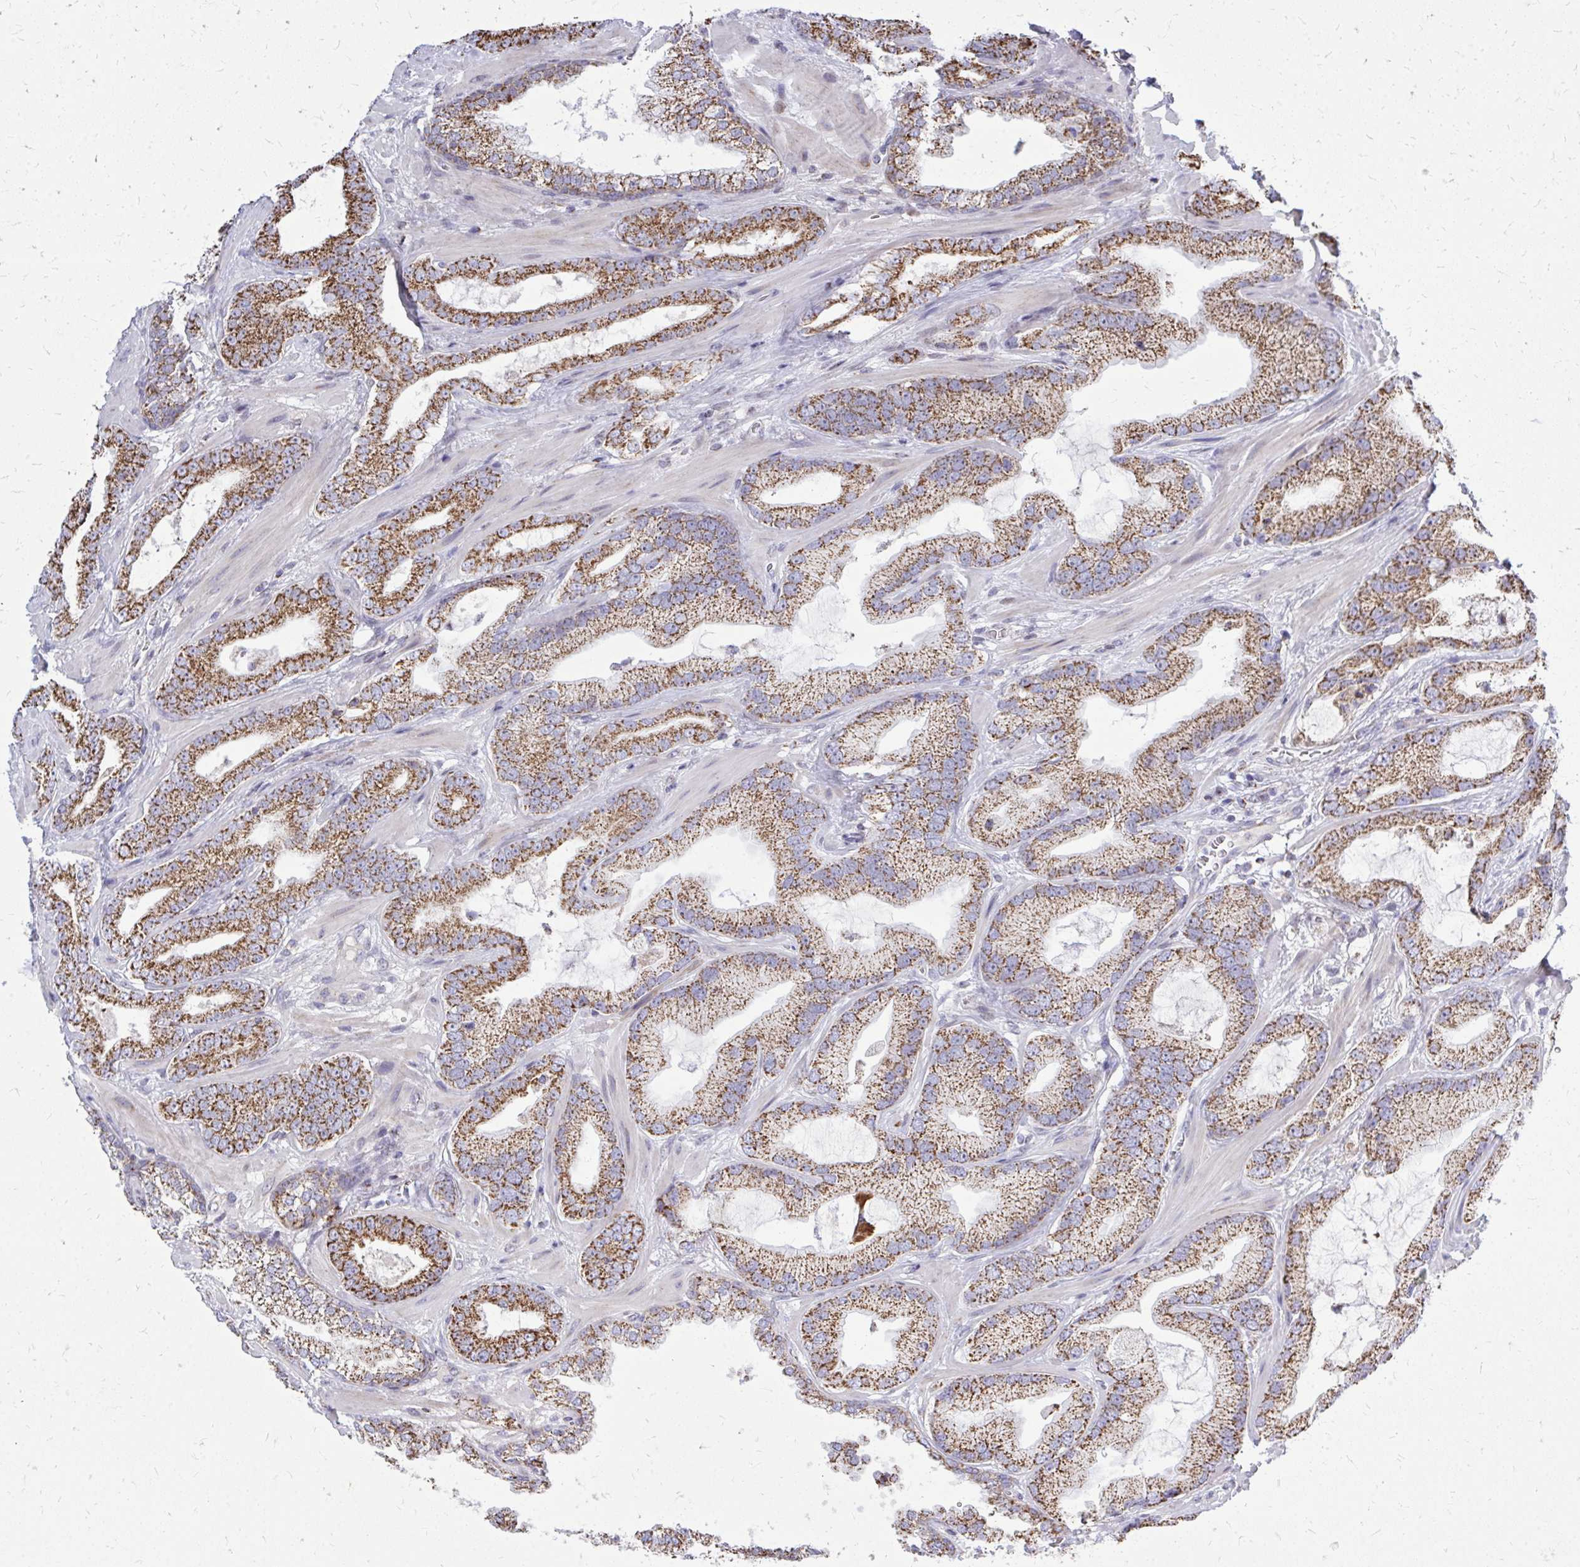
{"staining": {"intensity": "strong", "quantity": ">75%", "location": "cytoplasmic/membranous"}, "tissue": "prostate cancer", "cell_type": "Tumor cells", "image_type": "cancer", "snomed": [{"axis": "morphology", "description": "Adenocarcinoma, Low grade"}, {"axis": "topography", "description": "Prostate"}], "caption": "A high amount of strong cytoplasmic/membranous positivity is seen in approximately >75% of tumor cells in prostate low-grade adenocarcinoma tissue.", "gene": "ZNF362", "patient": {"sex": "male", "age": 62}}